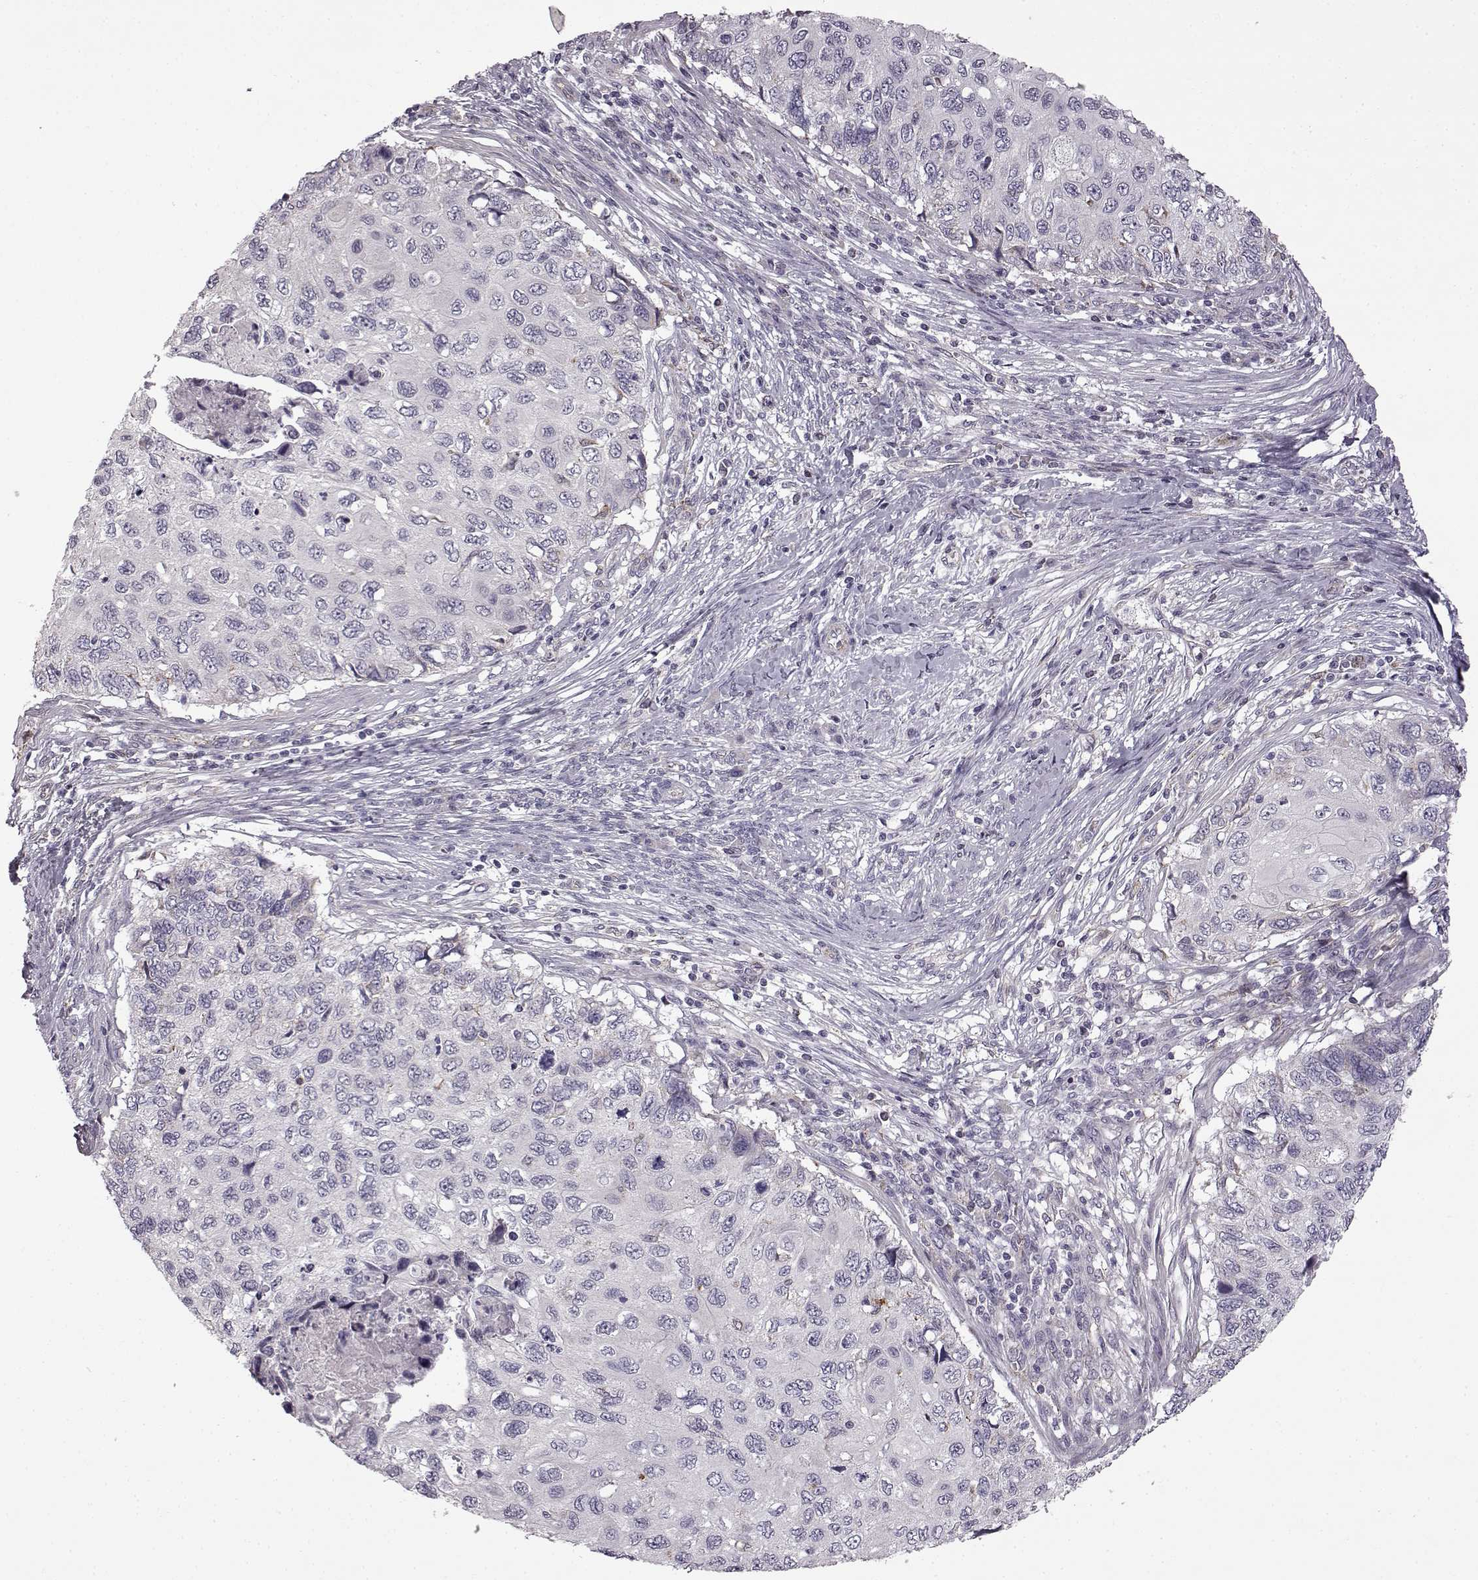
{"staining": {"intensity": "negative", "quantity": "none", "location": "none"}, "tissue": "cervical cancer", "cell_type": "Tumor cells", "image_type": "cancer", "snomed": [{"axis": "morphology", "description": "Squamous cell carcinoma, NOS"}, {"axis": "topography", "description": "Cervix"}], "caption": "Immunohistochemistry of human cervical cancer (squamous cell carcinoma) reveals no expression in tumor cells.", "gene": "B3GNT6", "patient": {"sex": "female", "age": 70}}